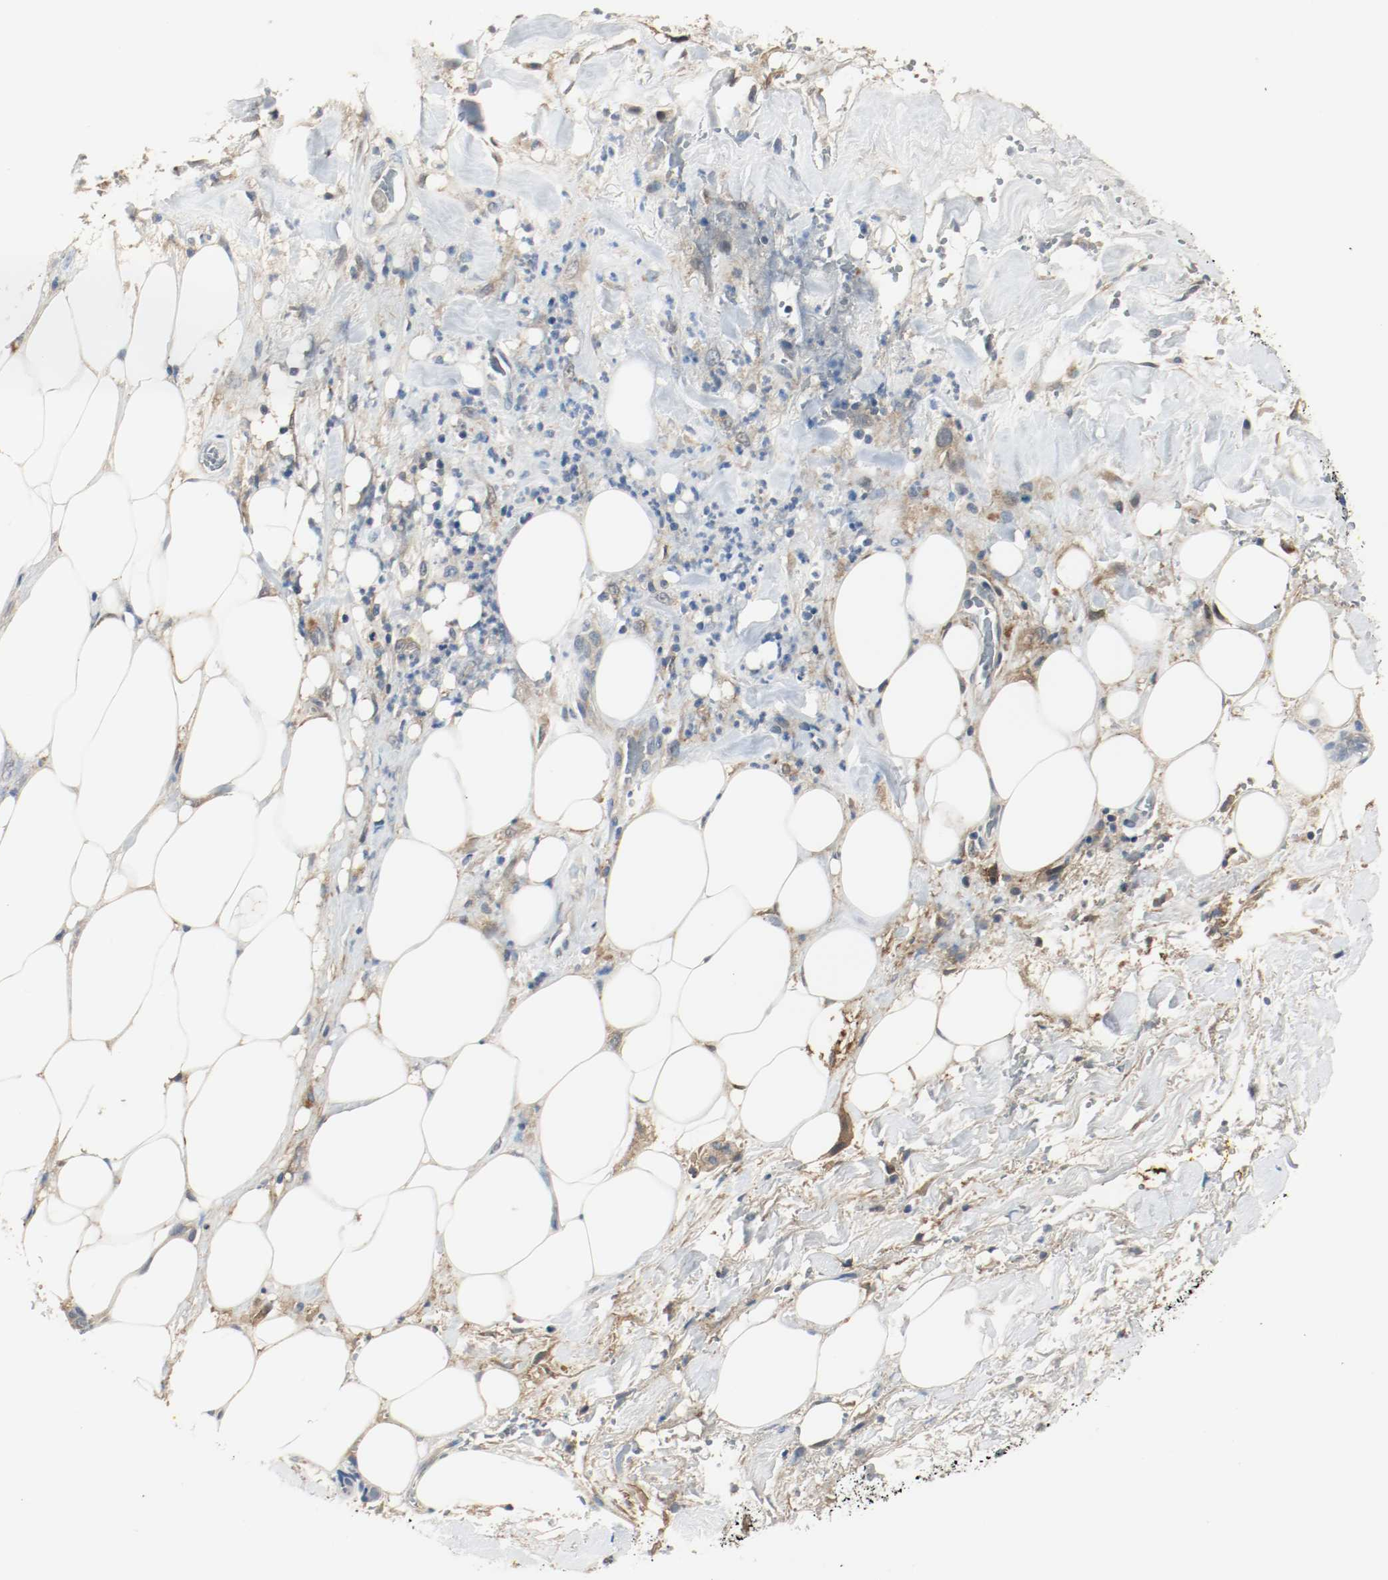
{"staining": {"intensity": "strong", "quantity": ">75%", "location": "cytoplasmic/membranous"}, "tissue": "pancreatic cancer", "cell_type": "Tumor cells", "image_type": "cancer", "snomed": [{"axis": "morphology", "description": "Adenocarcinoma, NOS"}, {"axis": "topography", "description": "Pancreas"}], "caption": "A micrograph showing strong cytoplasmic/membranous staining in approximately >75% of tumor cells in pancreatic cancer, as visualized by brown immunohistochemical staining.", "gene": "MELTF", "patient": {"sex": "male", "age": 70}}